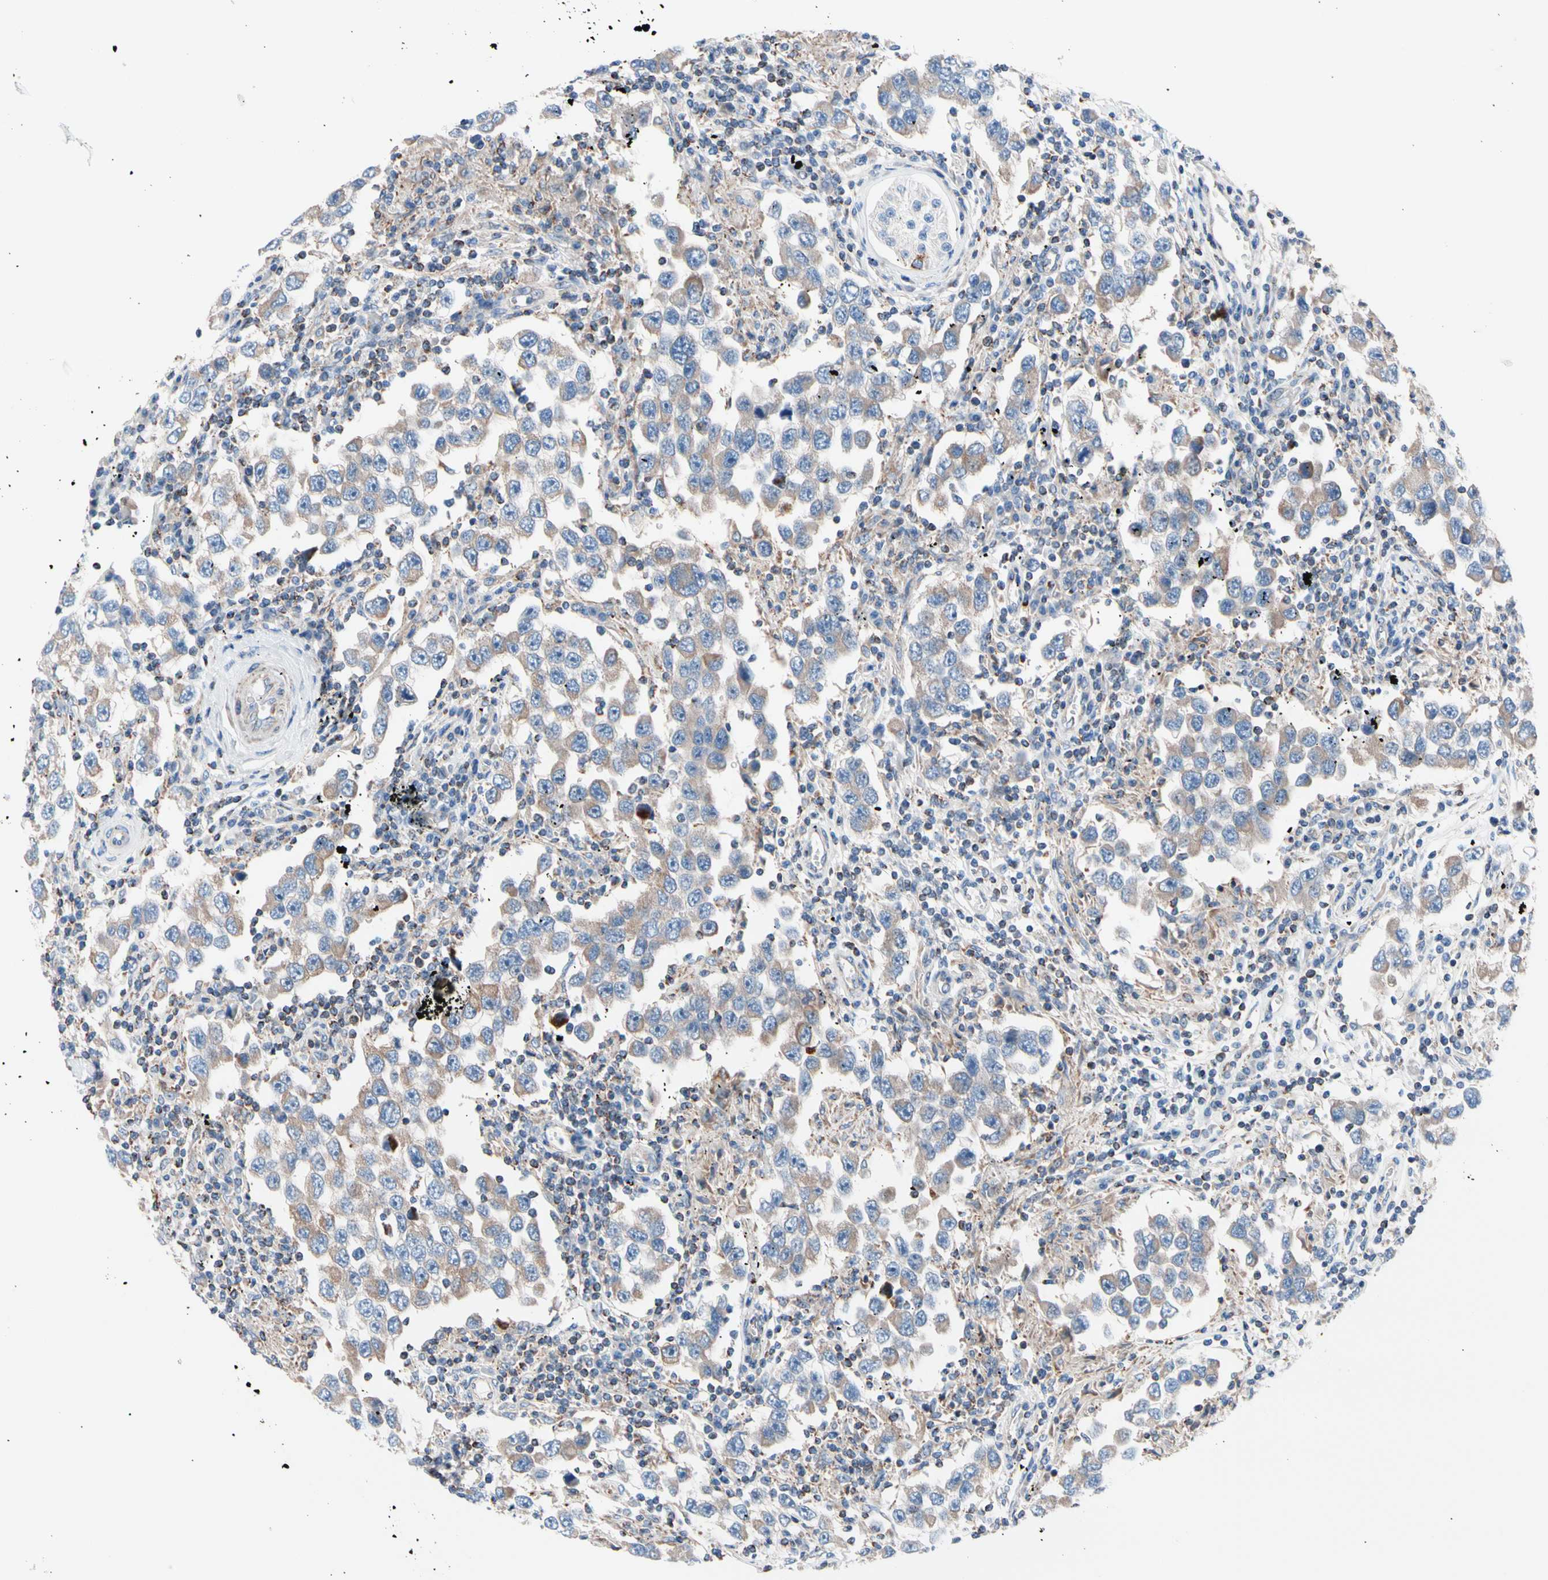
{"staining": {"intensity": "weak", "quantity": ">75%", "location": "cytoplasmic/membranous"}, "tissue": "testis cancer", "cell_type": "Tumor cells", "image_type": "cancer", "snomed": [{"axis": "morphology", "description": "Carcinoma, Embryonal, NOS"}, {"axis": "topography", "description": "Testis"}], "caption": "Human testis embryonal carcinoma stained for a protein (brown) exhibits weak cytoplasmic/membranous positive expression in about >75% of tumor cells.", "gene": "HK1", "patient": {"sex": "male", "age": 21}}